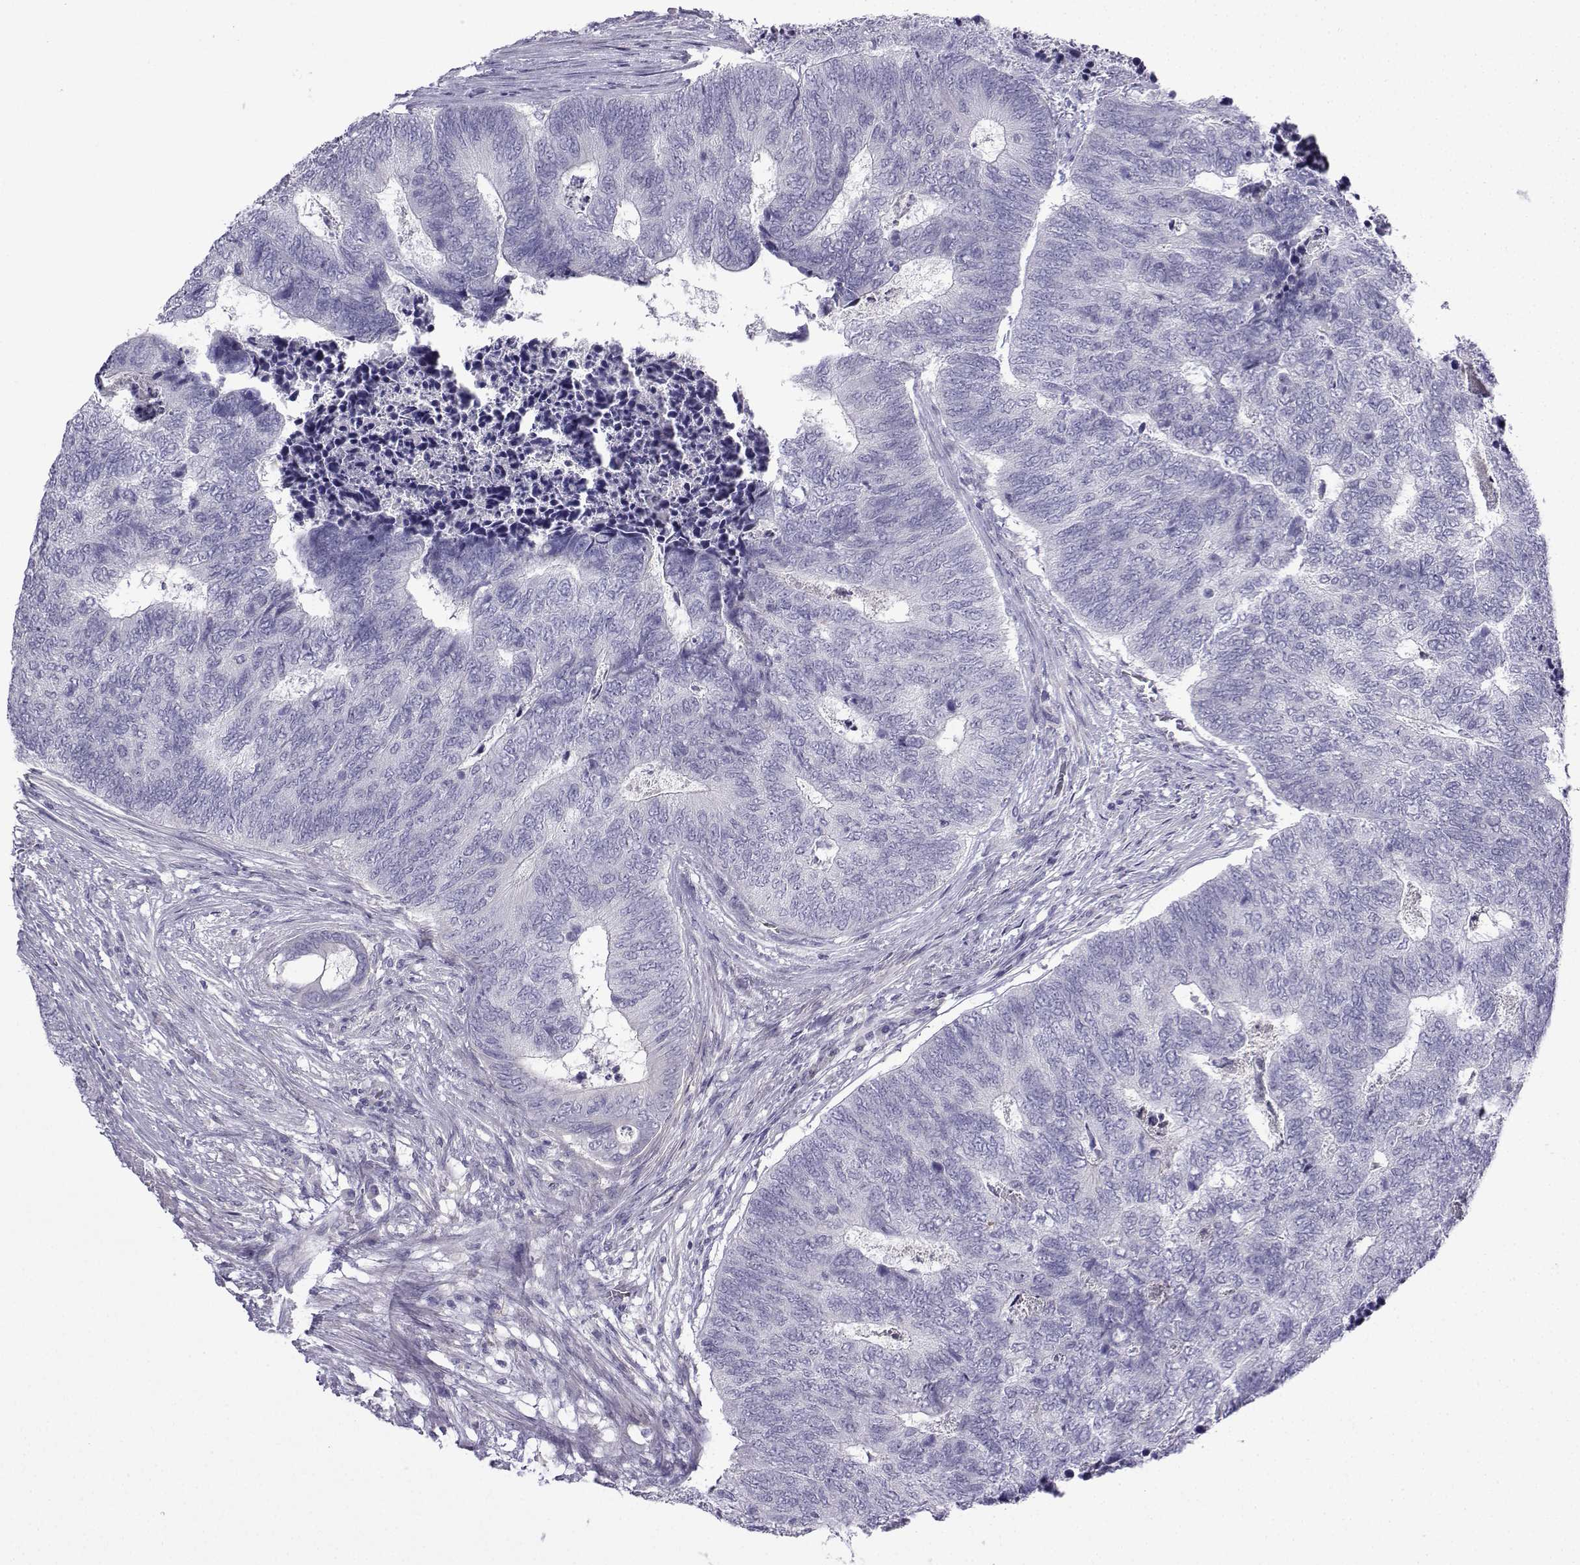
{"staining": {"intensity": "negative", "quantity": "none", "location": "none"}, "tissue": "colorectal cancer", "cell_type": "Tumor cells", "image_type": "cancer", "snomed": [{"axis": "morphology", "description": "Adenocarcinoma, NOS"}, {"axis": "topography", "description": "Colon"}], "caption": "Tumor cells show no significant protein positivity in colorectal adenocarcinoma.", "gene": "SPACA7", "patient": {"sex": "female", "age": 67}}